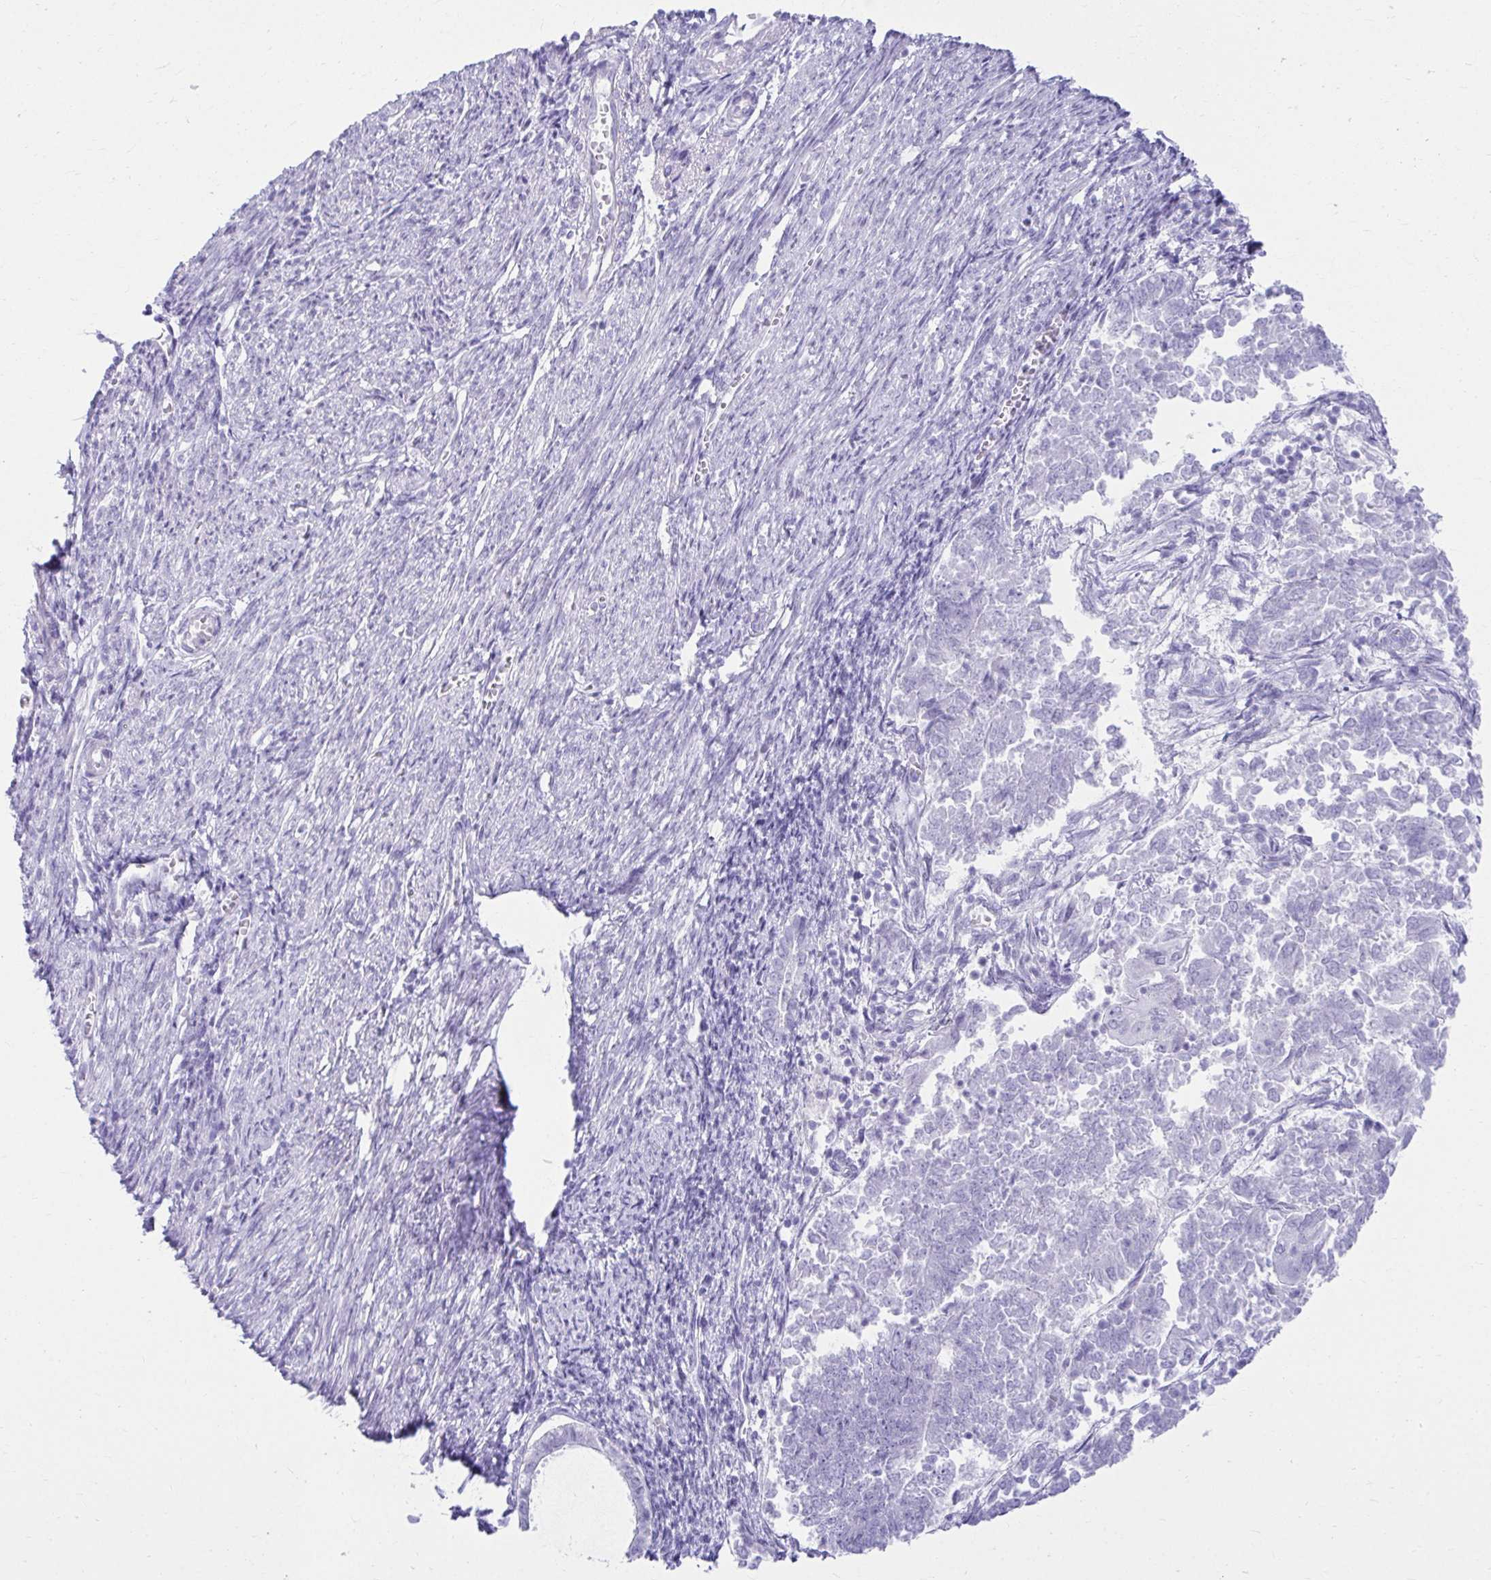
{"staining": {"intensity": "negative", "quantity": "none", "location": "none"}, "tissue": "endometrial cancer", "cell_type": "Tumor cells", "image_type": "cancer", "snomed": [{"axis": "morphology", "description": "Adenocarcinoma, NOS"}, {"axis": "topography", "description": "Endometrium"}], "caption": "Endometrial cancer (adenocarcinoma) was stained to show a protein in brown. There is no significant expression in tumor cells.", "gene": "ATP4B", "patient": {"sex": "female", "age": 65}}